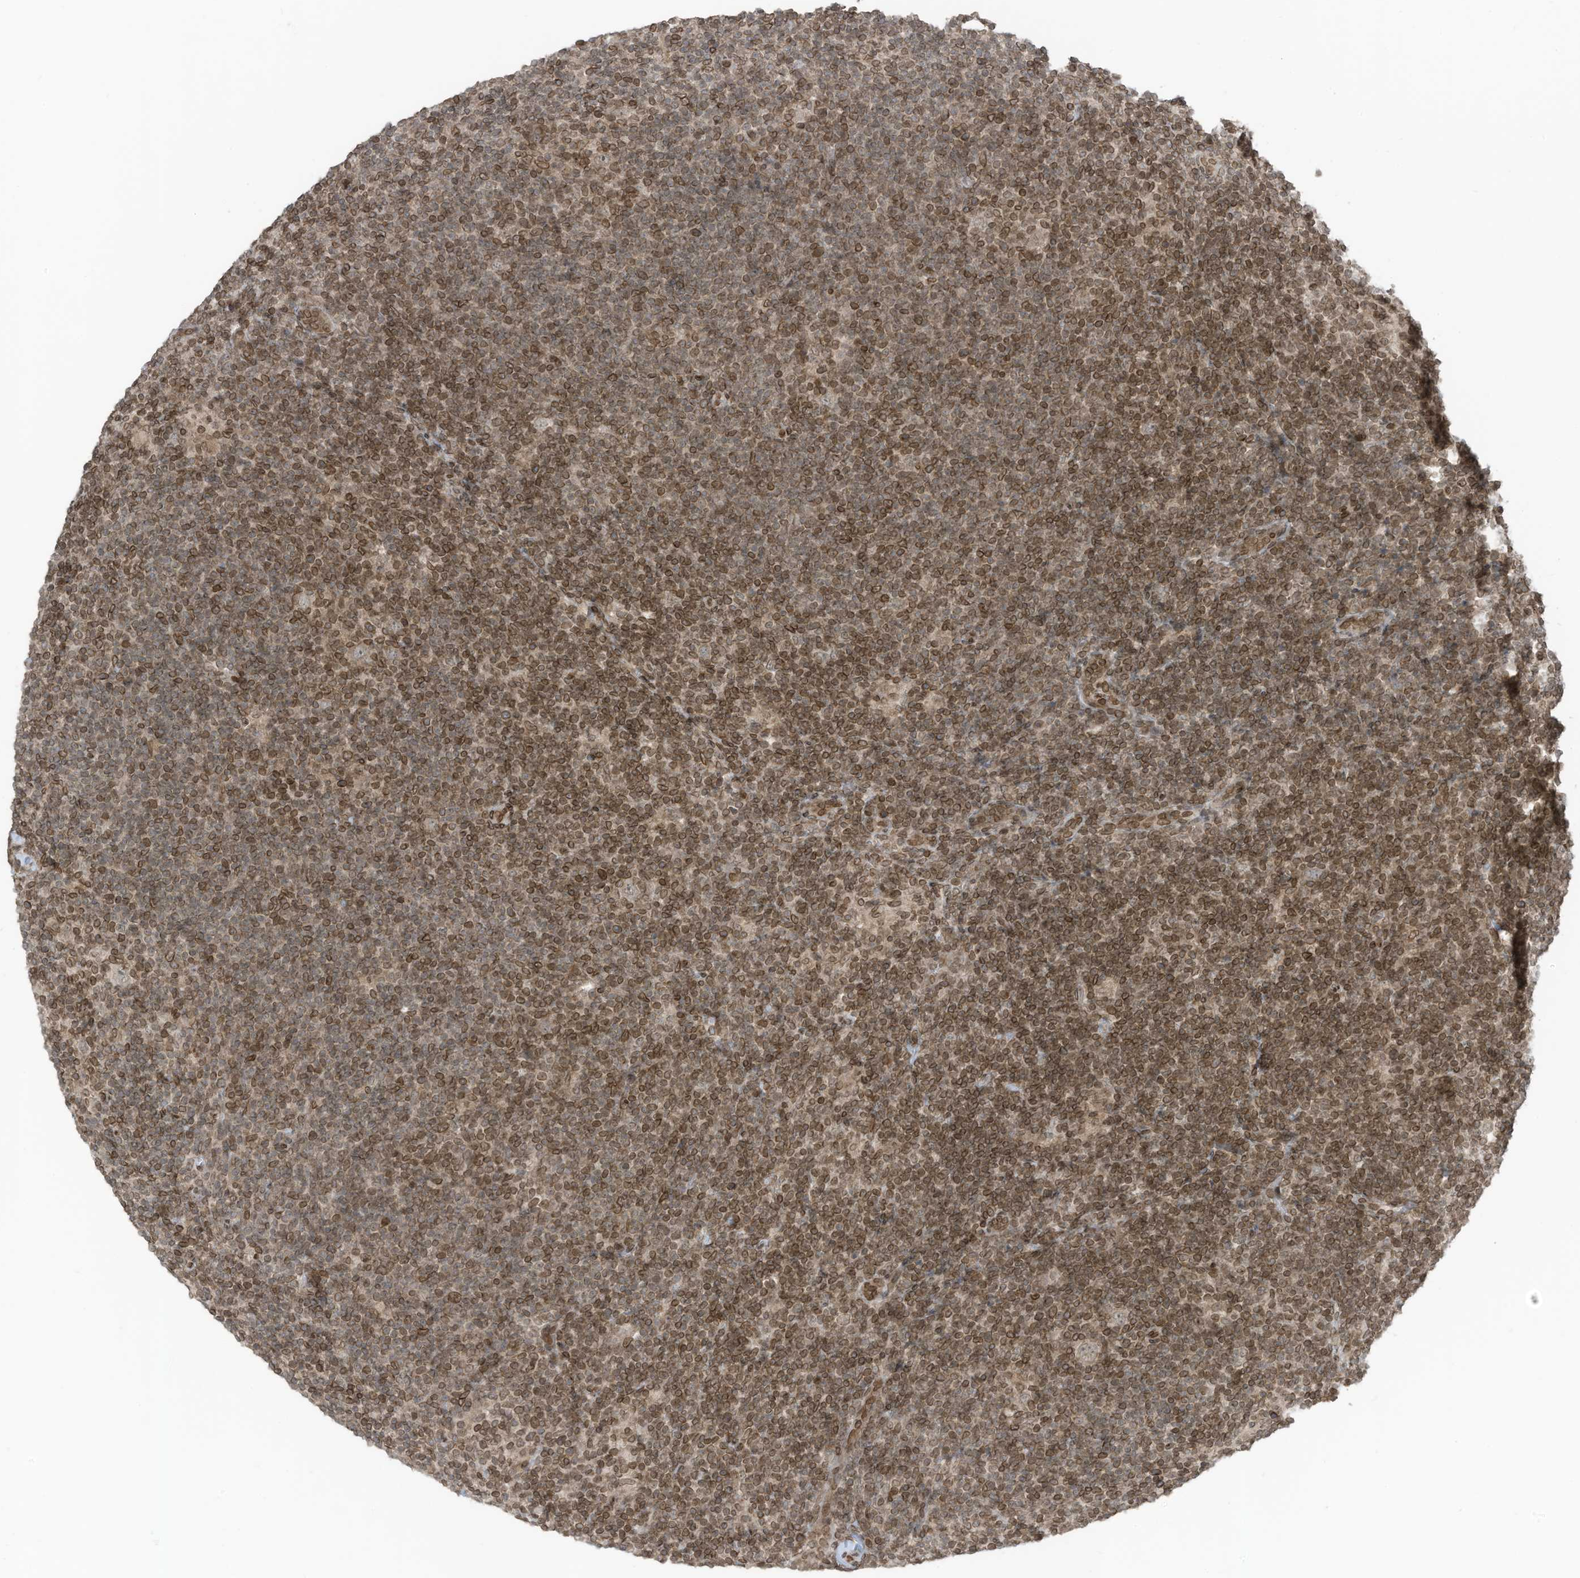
{"staining": {"intensity": "negative", "quantity": "none", "location": "none"}, "tissue": "lymphoma", "cell_type": "Tumor cells", "image_type": "cancer", "snomed": [{"axis": "morphology", "description": "Hodgkin's disease, NOS"}, {"axis": "topography", "description": "Lymph node"}], "caption": "Immunohistochemistry micrograph of lymphoma stained for a protein (brown), which shows no staining in tumor cells.", "gene": "RABL3", "patient": {"sex": "female", "age": 57}}